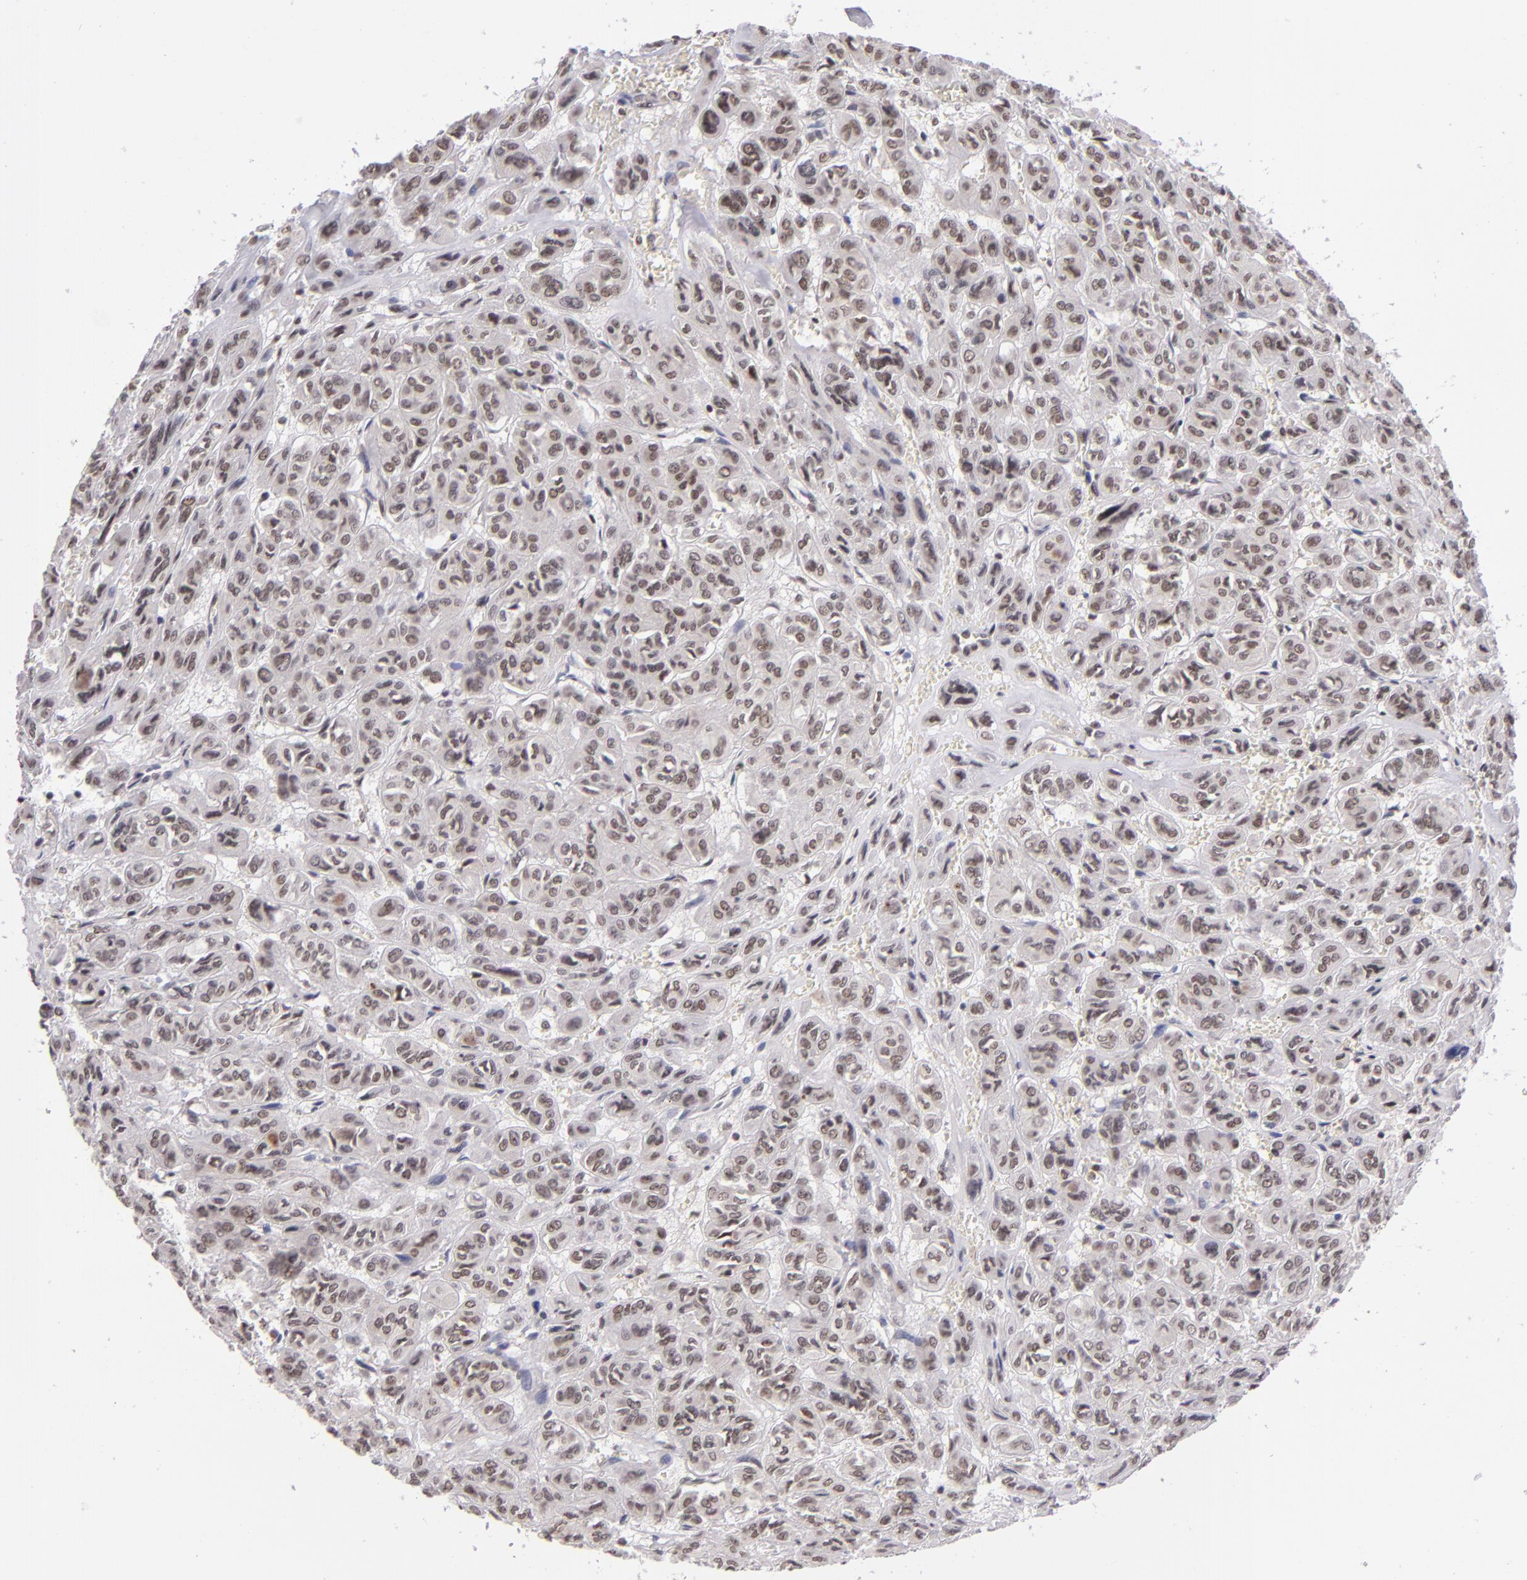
{"staining": {"intensity": "weak", "quantity": ">75%", "location": "nuclear"}, "tissue": "thyroid cancer", "cell_type": "Tumor cells", "image_type": "cancer", "snomed": [{"axis": "morphology", "description": "Follicular adenoma carcinoma, NOS"}, {"axis": "topography", "description": "Thyroid gland"}], "caption": "A brown stain labels weak nuclear expression of a protein in thyroid follicular adenoma carcinoma tumor cells.", "gene": "ZNF148", "patient": {"sex": "female", "age": 71}}